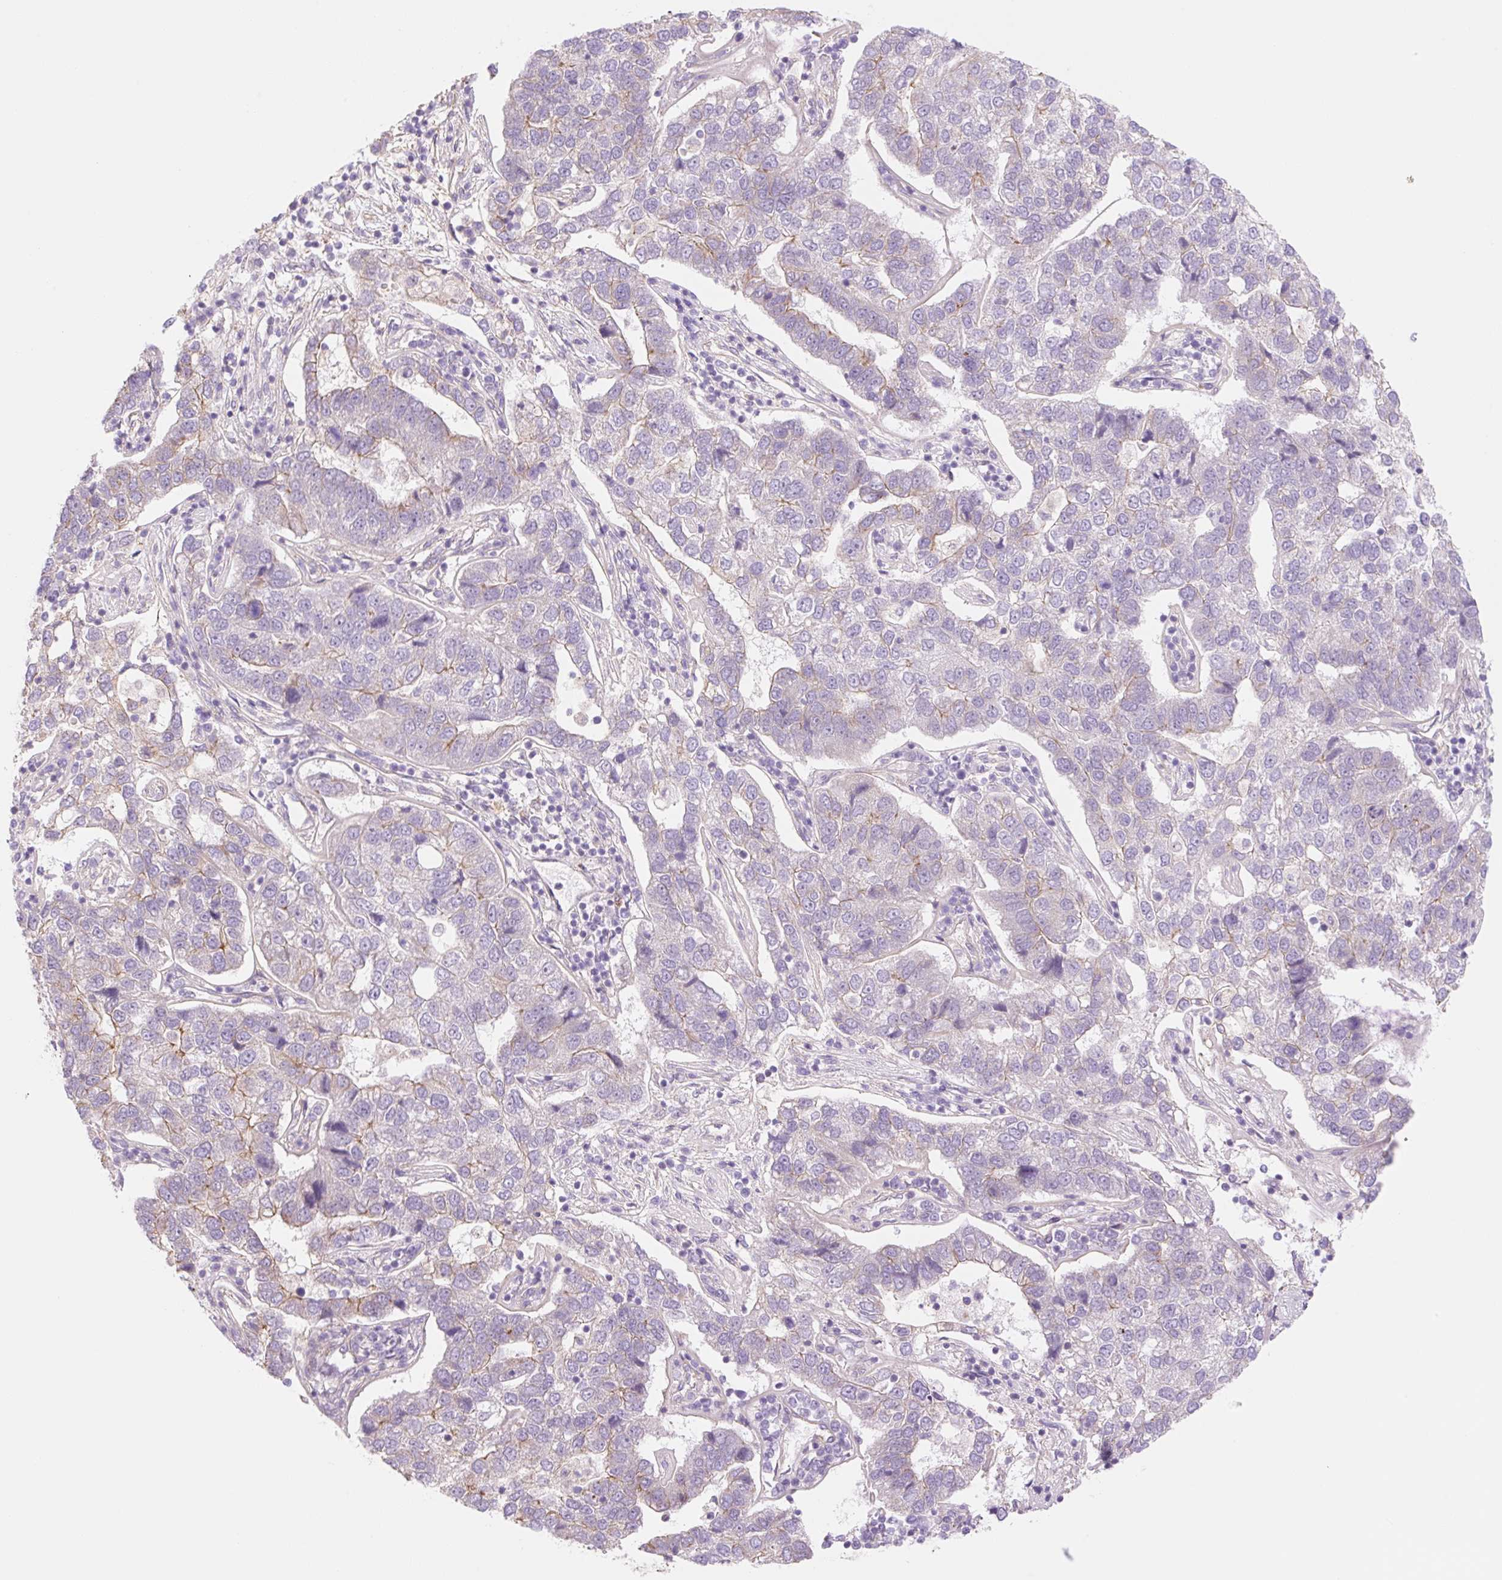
{"staining": {"intensity": "negative", "quantity": "none", "location": "none"}, "tissue": "pancreatic cancer", "cell_type": "Tumor cells", "image_type": "cancer", "snomed": [{"axis": "morphology", "description": "Adenocarcinoma, NOS"}, {"axis": "topography", "description": "Pancreas"}], "caption": "Pancreatic adenocarcinoma was stained to show a protein in brown. There is no significant expression in tumor cells.", "gene": "NLRP5", "patient": {"sex": "female", "age": 61}}